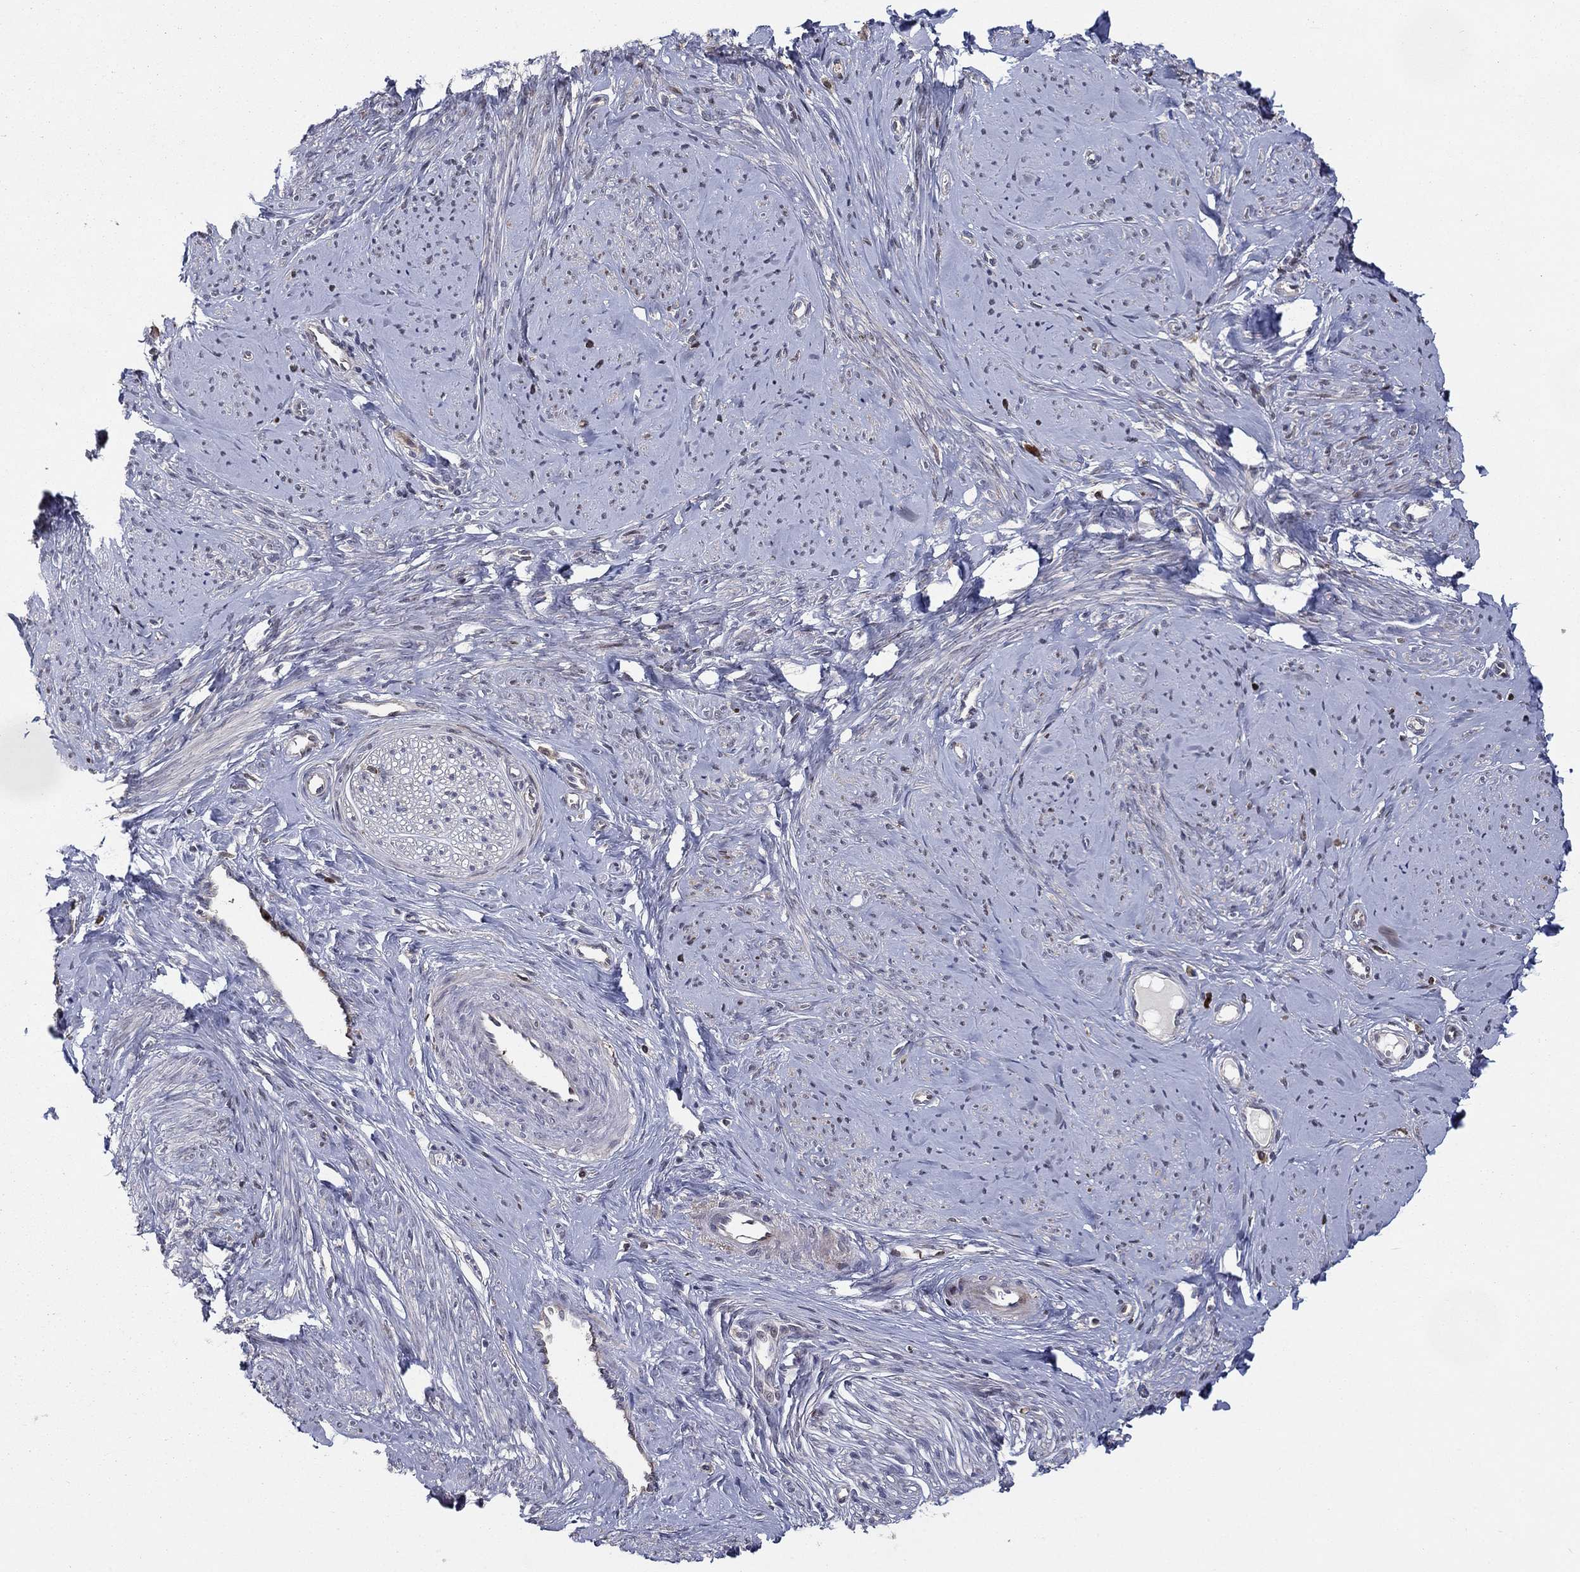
{"staining": {"intensity": "negative", "quantity": "none", "location": "none"}, "tissue": "smooth muscle", "cell_type": "Smooth muscle cells", "image_type": "normal", "snomed": [{"axis": "morphology", "description": "Normal tissue, NOS"}, {"axis": "topography", "description": "Smooth muscle"}], "caption": "A high-resolution image shows immunohistochemistry (IHC) staining of normal smooth muscle, which reveals no significant staining in smooth muscle cells.", "gene": "LPCAT4", "patient": {"sex": "female", "age": 48}}